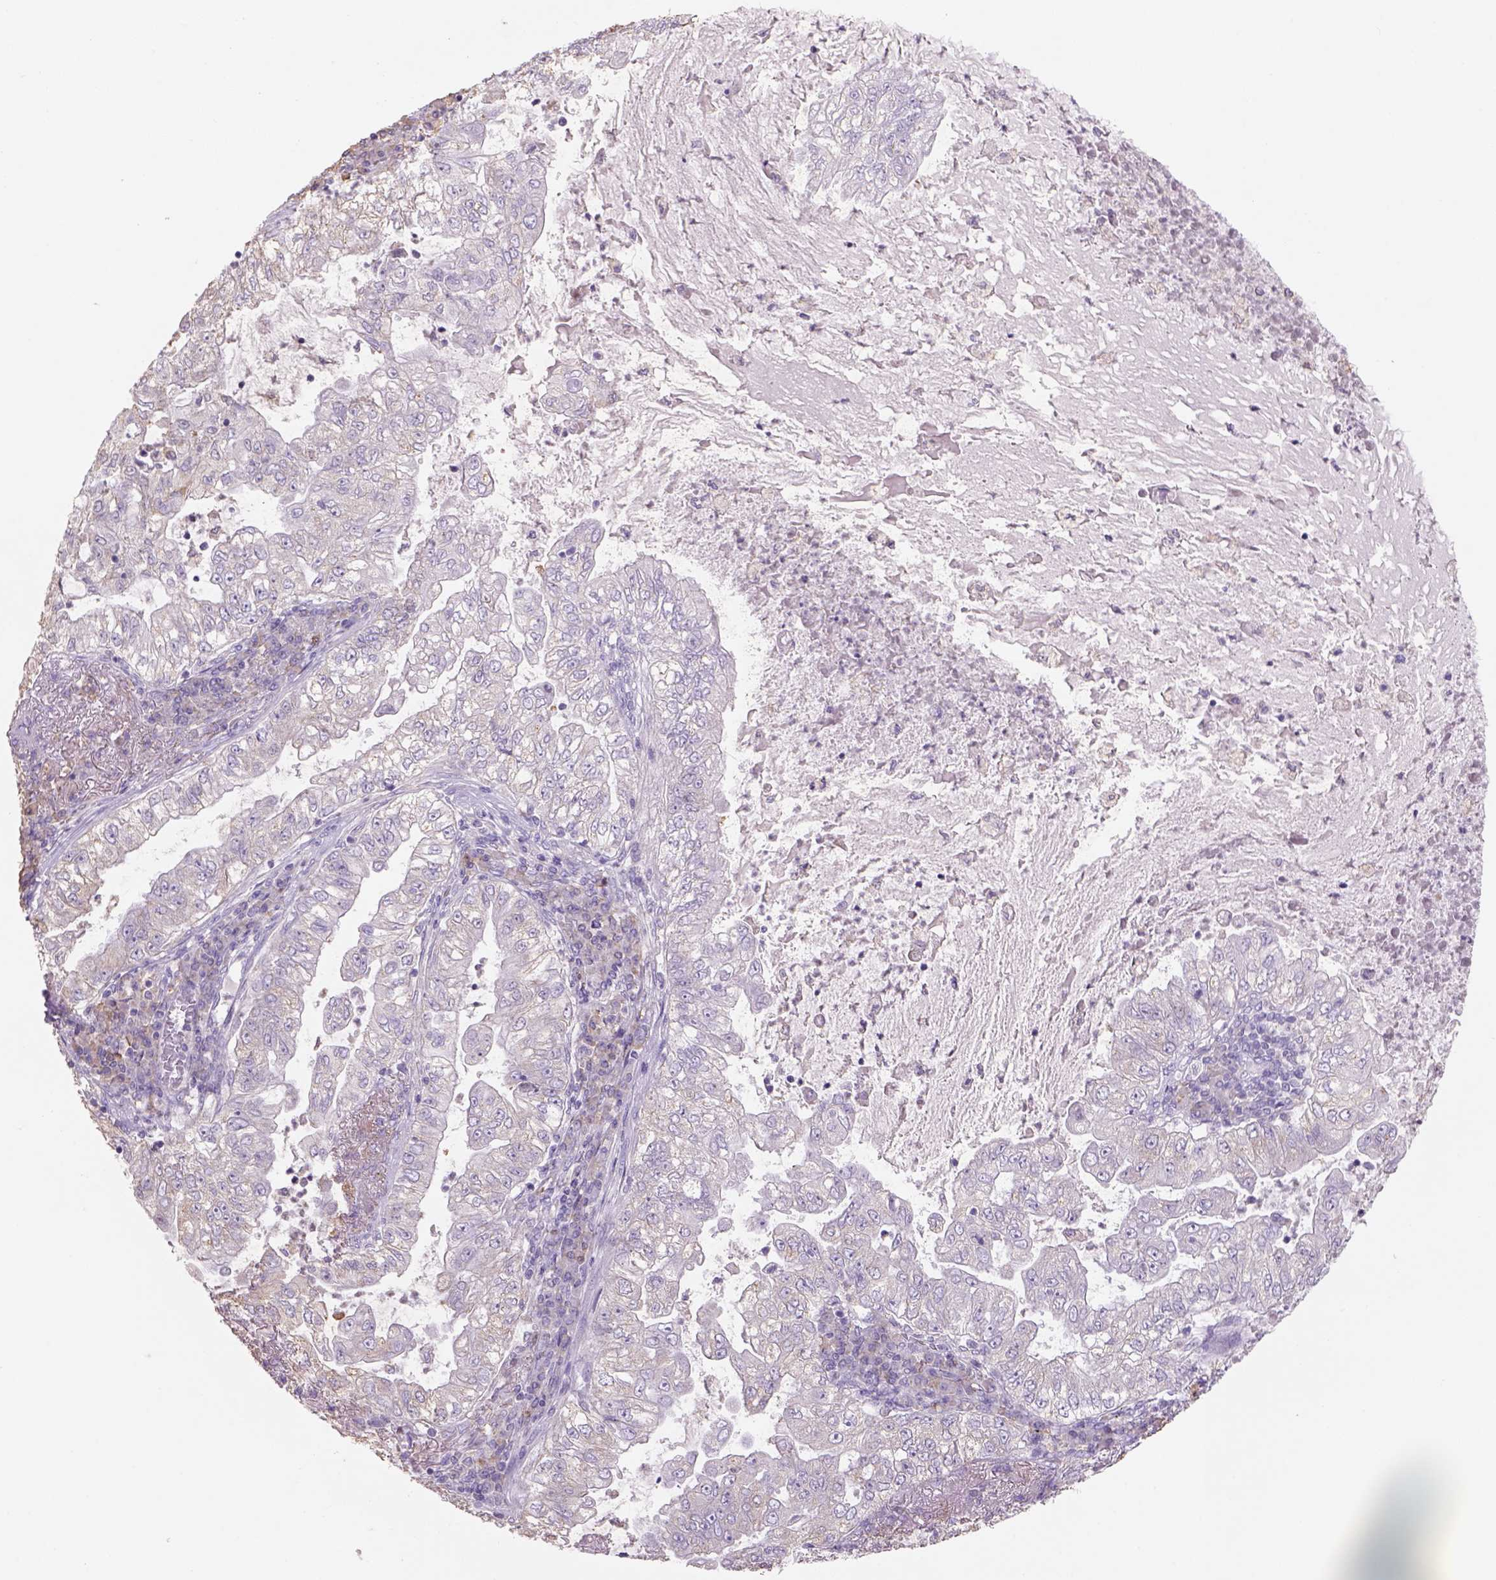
{"staining": {"intensity": "negative", "quantity": "none", "location": "none"}, "tissue": "lung cancer", "cell_type": "Tumor cells", "image_type": "cancer", "snomed": [{"axis": "morphology", "description": "Adenocarcinoma, NOS"}, {"axis": "topography", "description": "Lung"}], "caption": "Human lung cancer stained for a protein using immunohistochemistry exhibits no positivity in tumor cells.", "gene": "NAALAD2", "patient": {"sex": "female", "age": 73}}